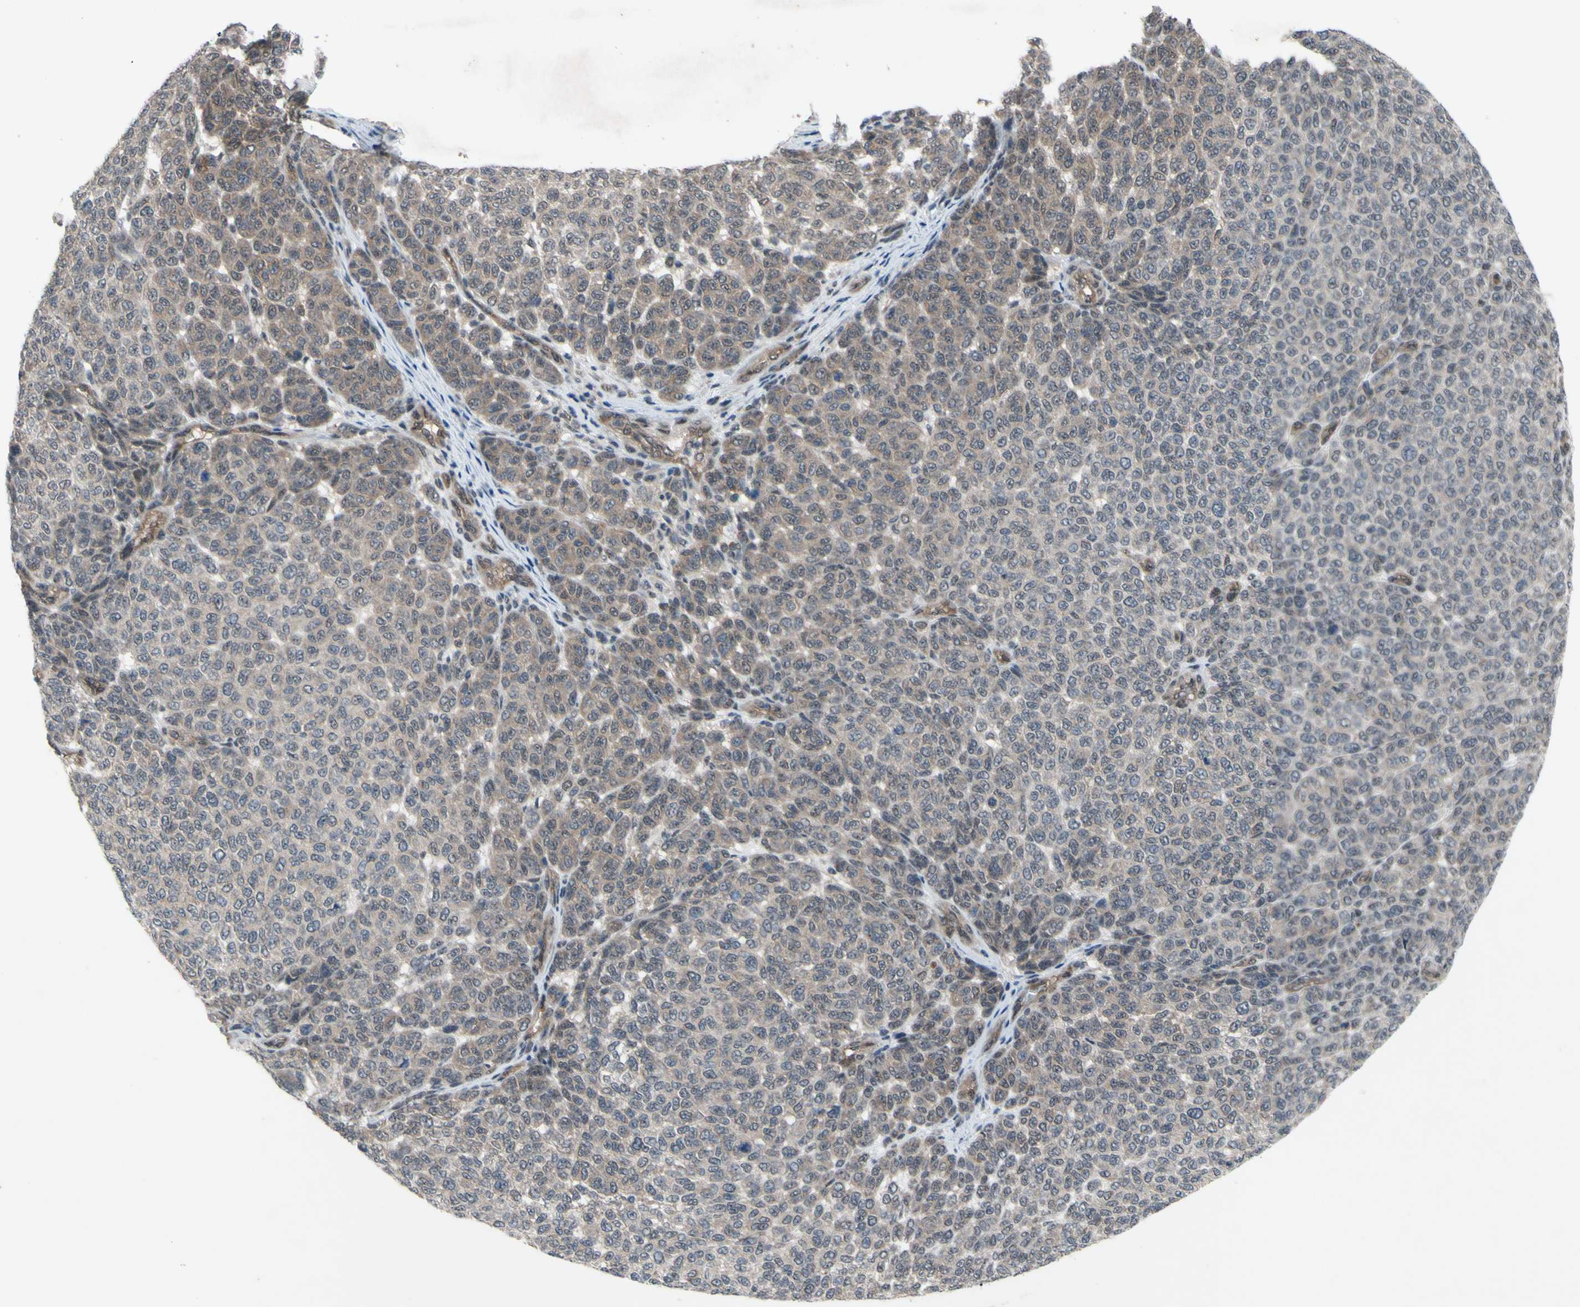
{"staining": {"intensity": "negative", "quantity": "none", "location": "none"}, "tissue": "melanoma", "cell_type": "Tumor cells", "image_type": "cancer", "snomed": [{"axis": "morphology", "description": "Malignant melanoma, NOS"}, {"axis": "topography", "description": "Skin"}], "caption": "Malignant melanoma stained for a protein using immunohistochemistry demonstrates no staining tumor cells.", "gene": "TRDMT1", "patient": {"sex": "male", "age": 59}}